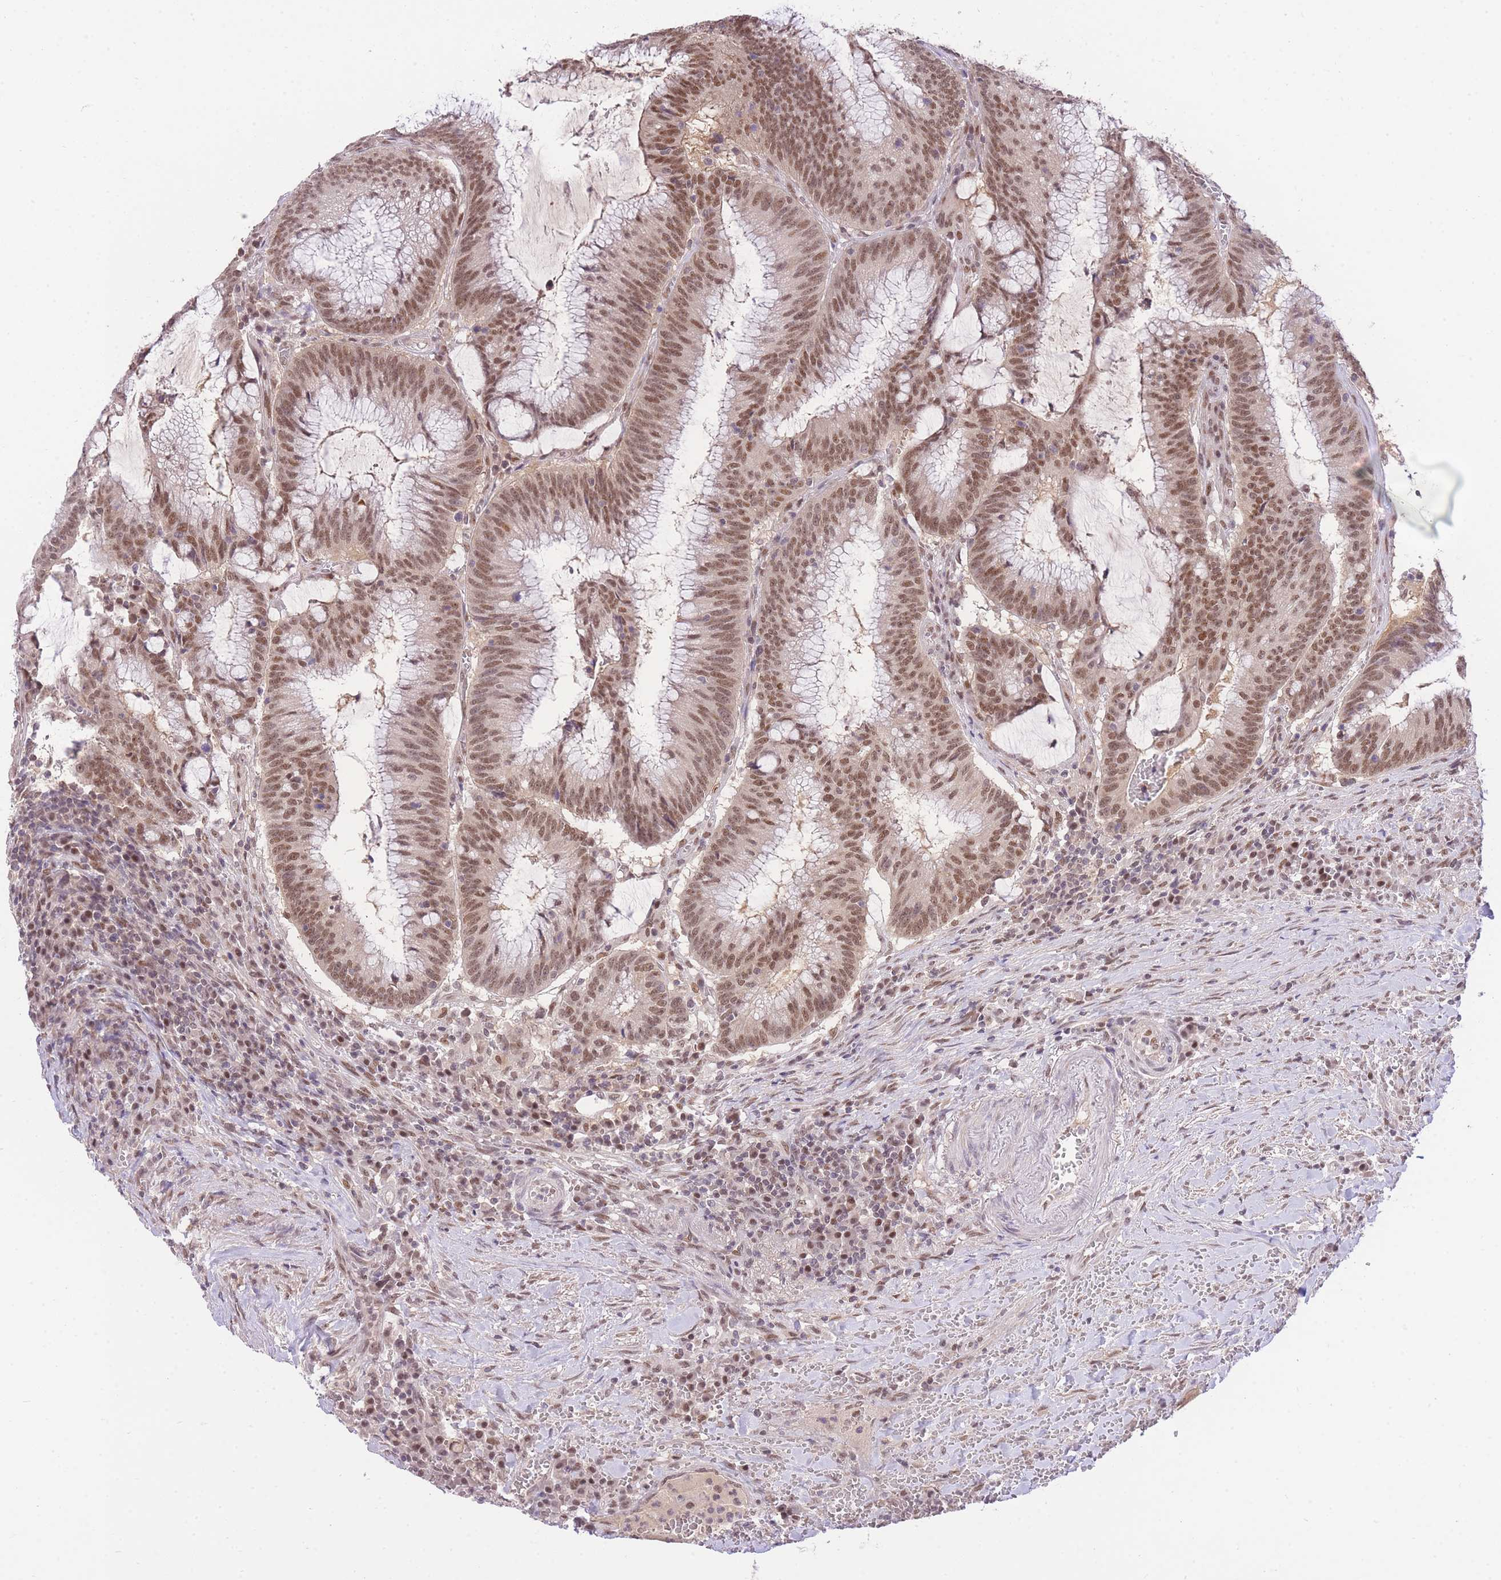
{"staining": {"intensity": "moderate", "quantity": ">75%", "location": "nuclear"}, "tissue": "colorectal cancer", "cell_type": "Tumor cells", "image_type": "cancer", "snomed": [{"axis": "morphology", "description": "Adenocarcinoma, NOS"}, {"axis": "topography", "description": "Rectum"}], "caption": "A brown stain highlights moderate nuclear staining of a protein in colorectal cancer (adenocarcinoma) tumor cells.", "gene": "UBXN7", "patient": {"sex": "female", "age": 77}}